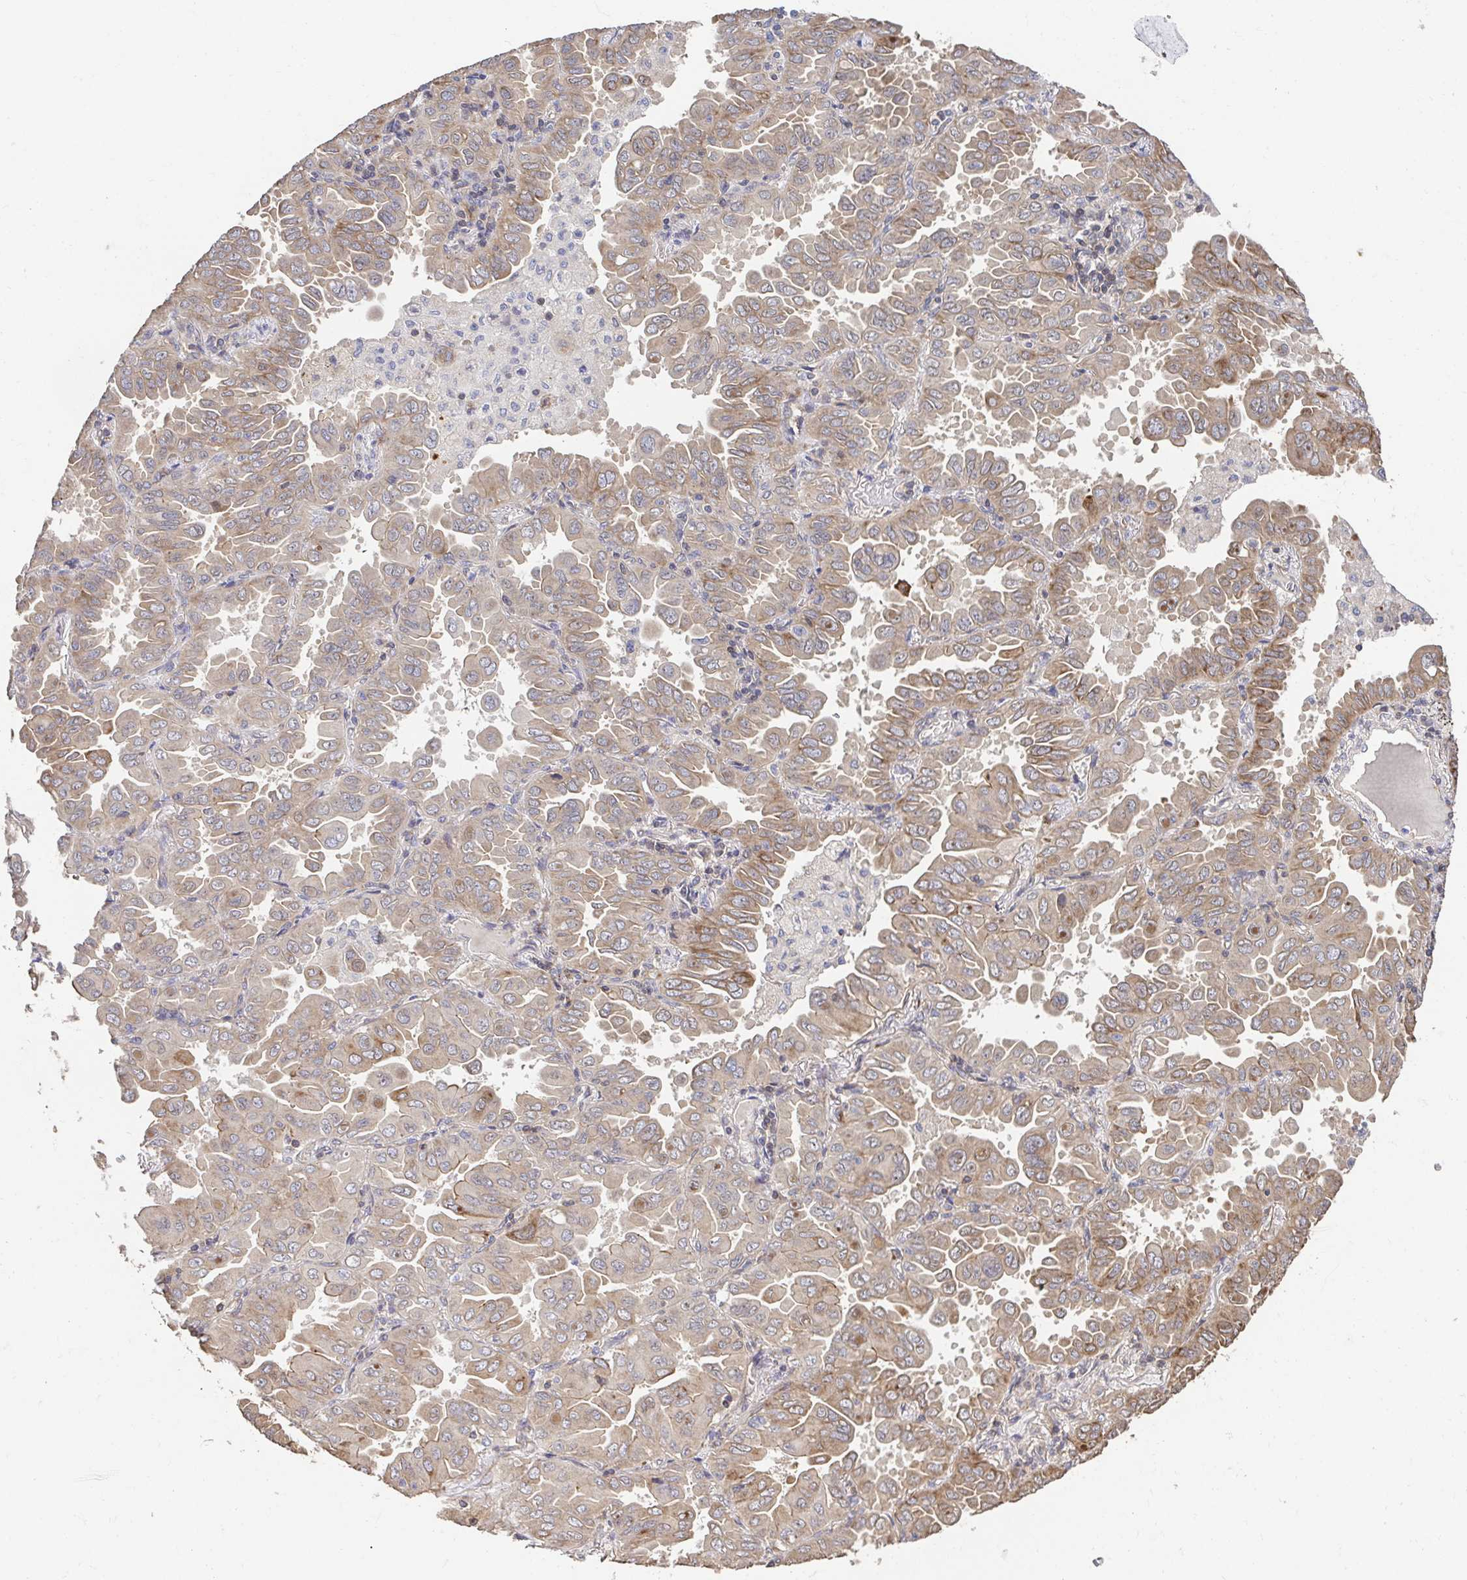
{"staining": {"intensity": "moderate", "quantity": "<25%", "location": "cytoplasmic/membranous"}, "tissue": "lung cancer", "cell_type": "Tumor cells", "image_type": "cancer", "snomed": [{"axis": "morphology", "description": "Adenocarcinoma, NOS"}, {"axis": "topography", "description": "Lung"}], "caption": "Lung cancer (adenocarcinoma) stained for a protein demonstrates moderate cytoplasmic/membranous positivity in tumor cells.", "gene": "APBB1", "patient": {"sex": "male", "age": 64}}